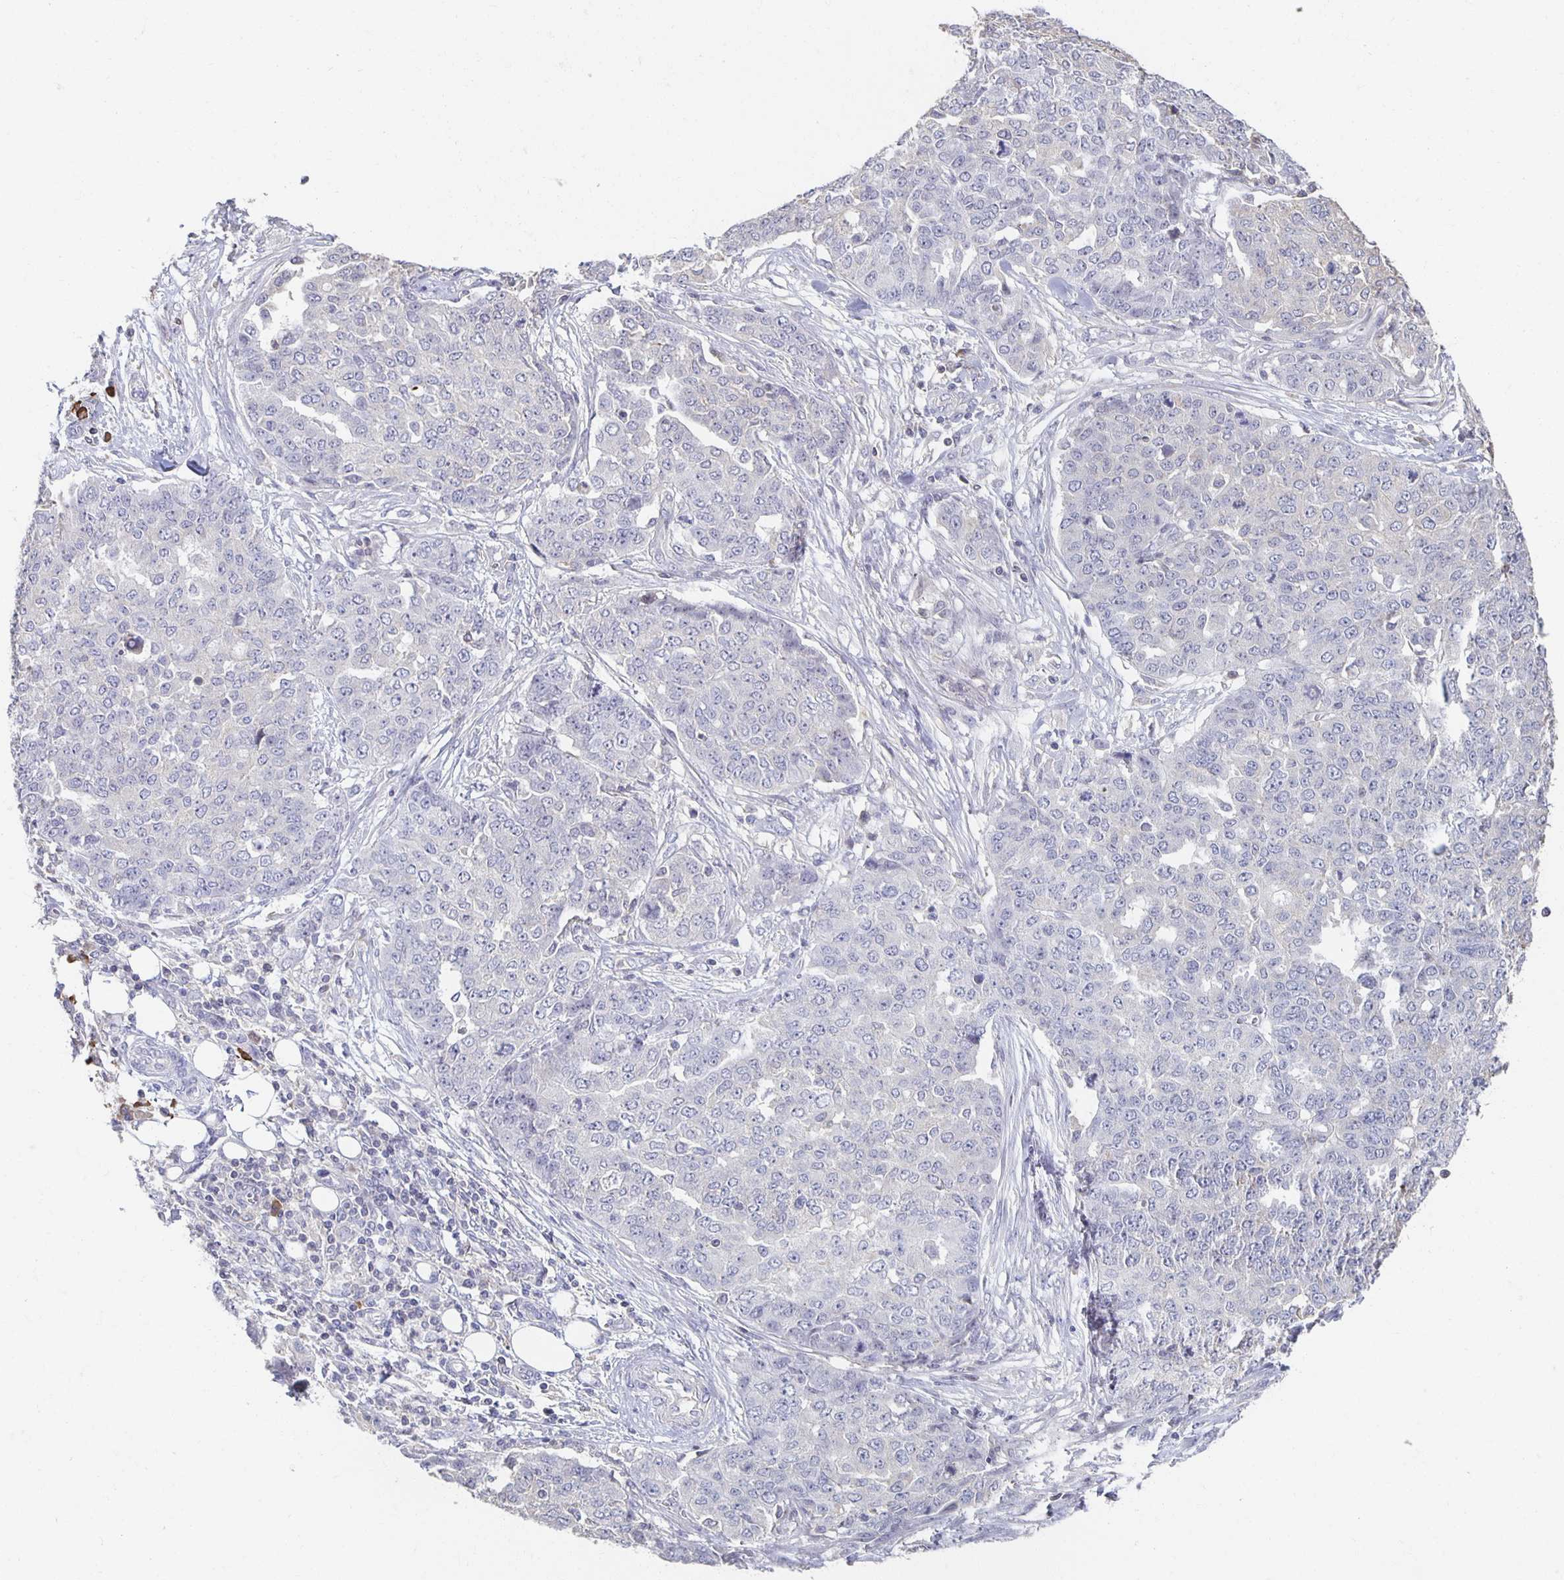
{"staining": {"intensity": "negative", "quantity": "none", "location": "none"}, "tissue": "ovarian cancer", "cell_type": "Tumor cells", "image_type": "cancer", "snomed": [{"axis": "morphology", "description": "Cystadenocarcinoma, serous, NOS"}, {"axis": "topography", "description": "Soft tissue"}, {"axis": "topography", "description": "Ovary"}], "caption": "The immunohistochemistry (IHC) photomicrograph has no significant positivity in tumor cells of ovarian cancer tissue. (Stains: DAB (3,3'-diaminobenzidine) immunohistochemistry with hematoxylin counter stain, Microscopy: brightfield microscopy at high magnification).", "gene": "ZNF692", "patient": {"sex": "female", "age": 57}}